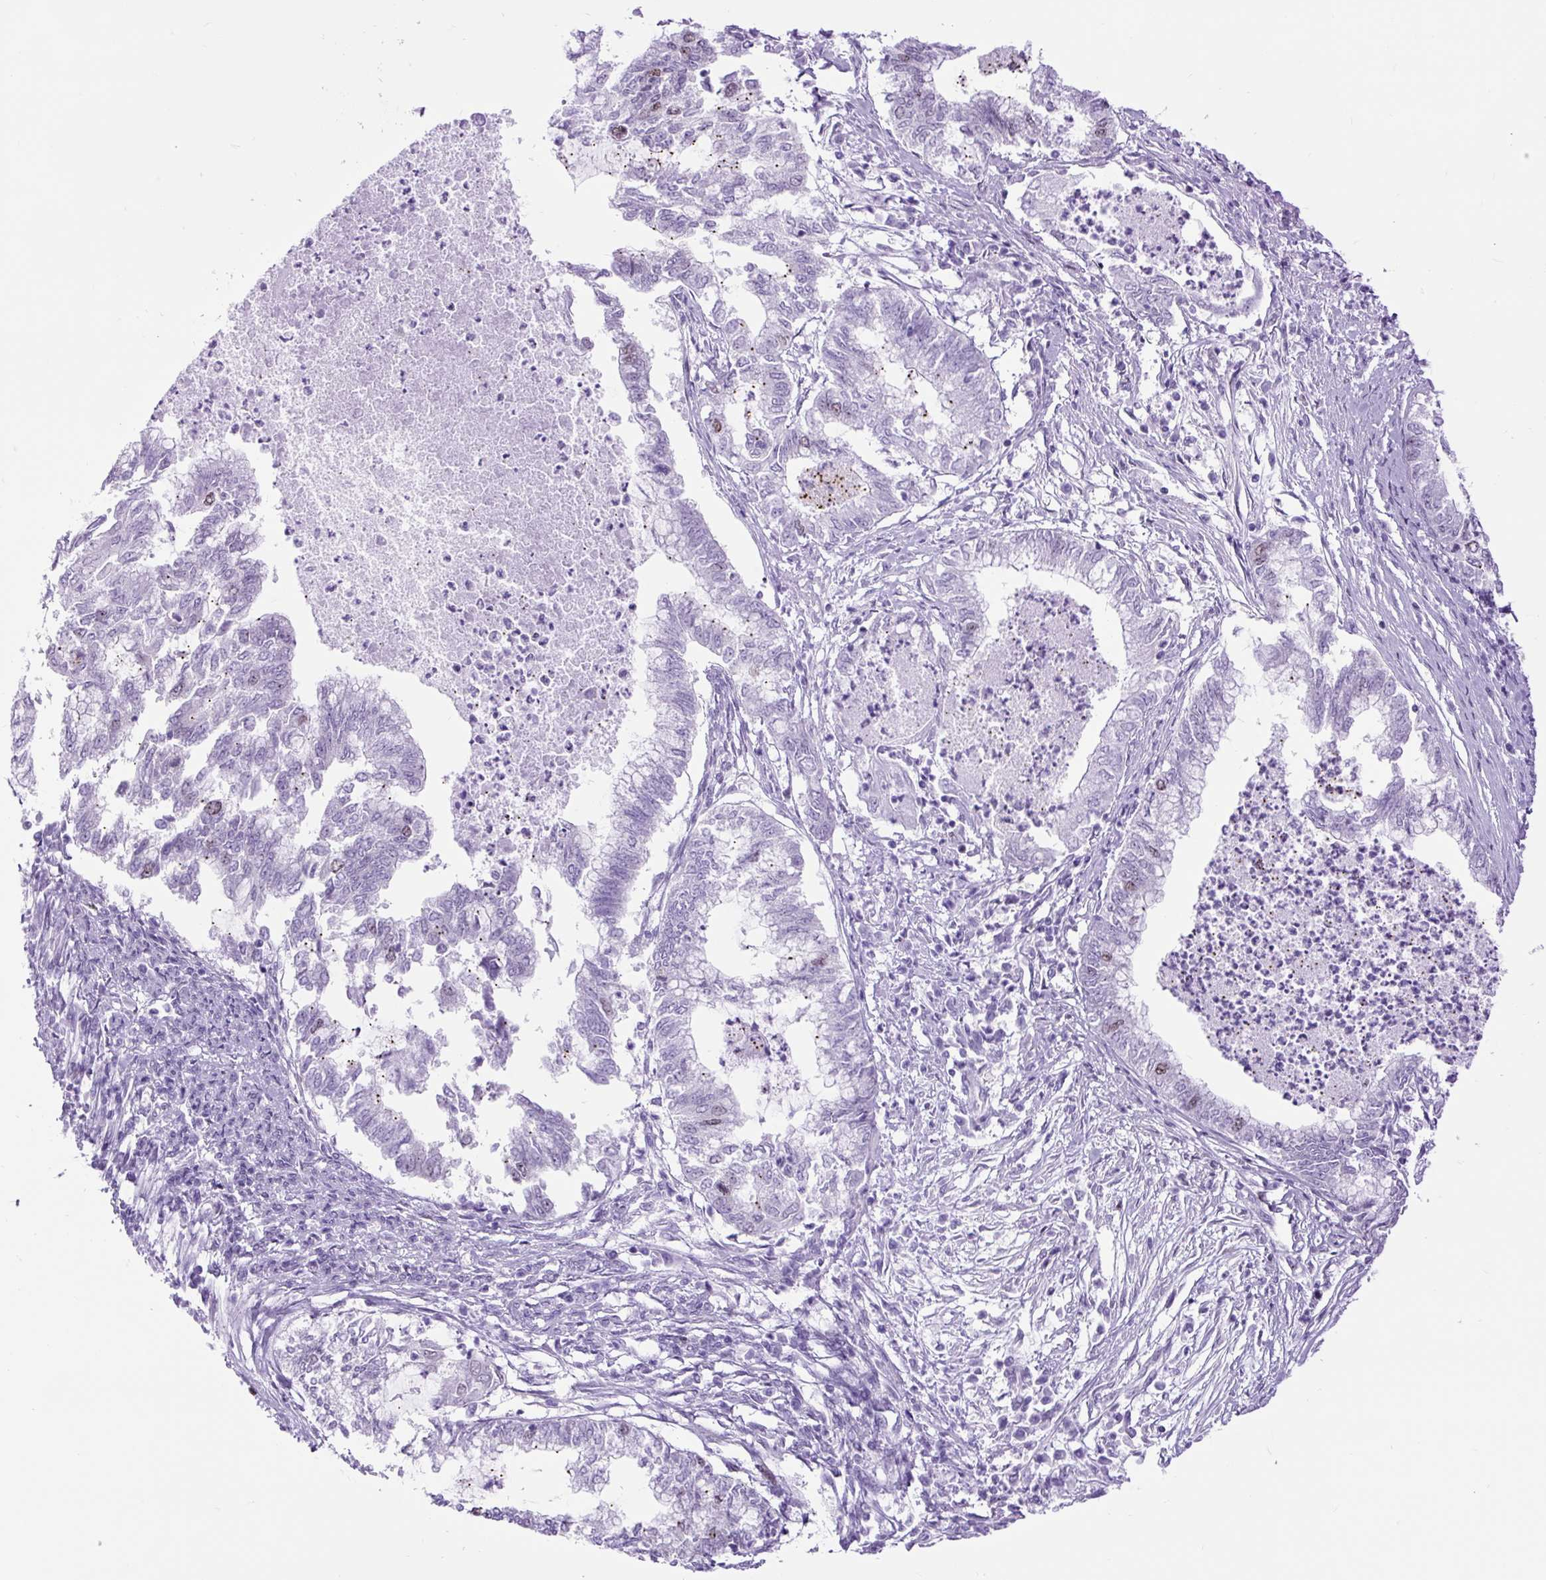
{"staining": {"intensity": "weak", "quantity": "<25%", "location": "nuclear"}, "tissue": "endometrial cancer", "cell_type": "Tumor cells", "image_type": "cancer", "snomed": [{"axis": "morphology", "description": "Adenocarcinoma, NOS"}, {"axis": "topography", "description": "Endometrium"}], "caption": "A photomicrograph of endometrial cancer stained for a protein reveals no brown staining in tumor cells.", "gene": "RACGAP1", "patient": {"sex": "female", "age": 79}}